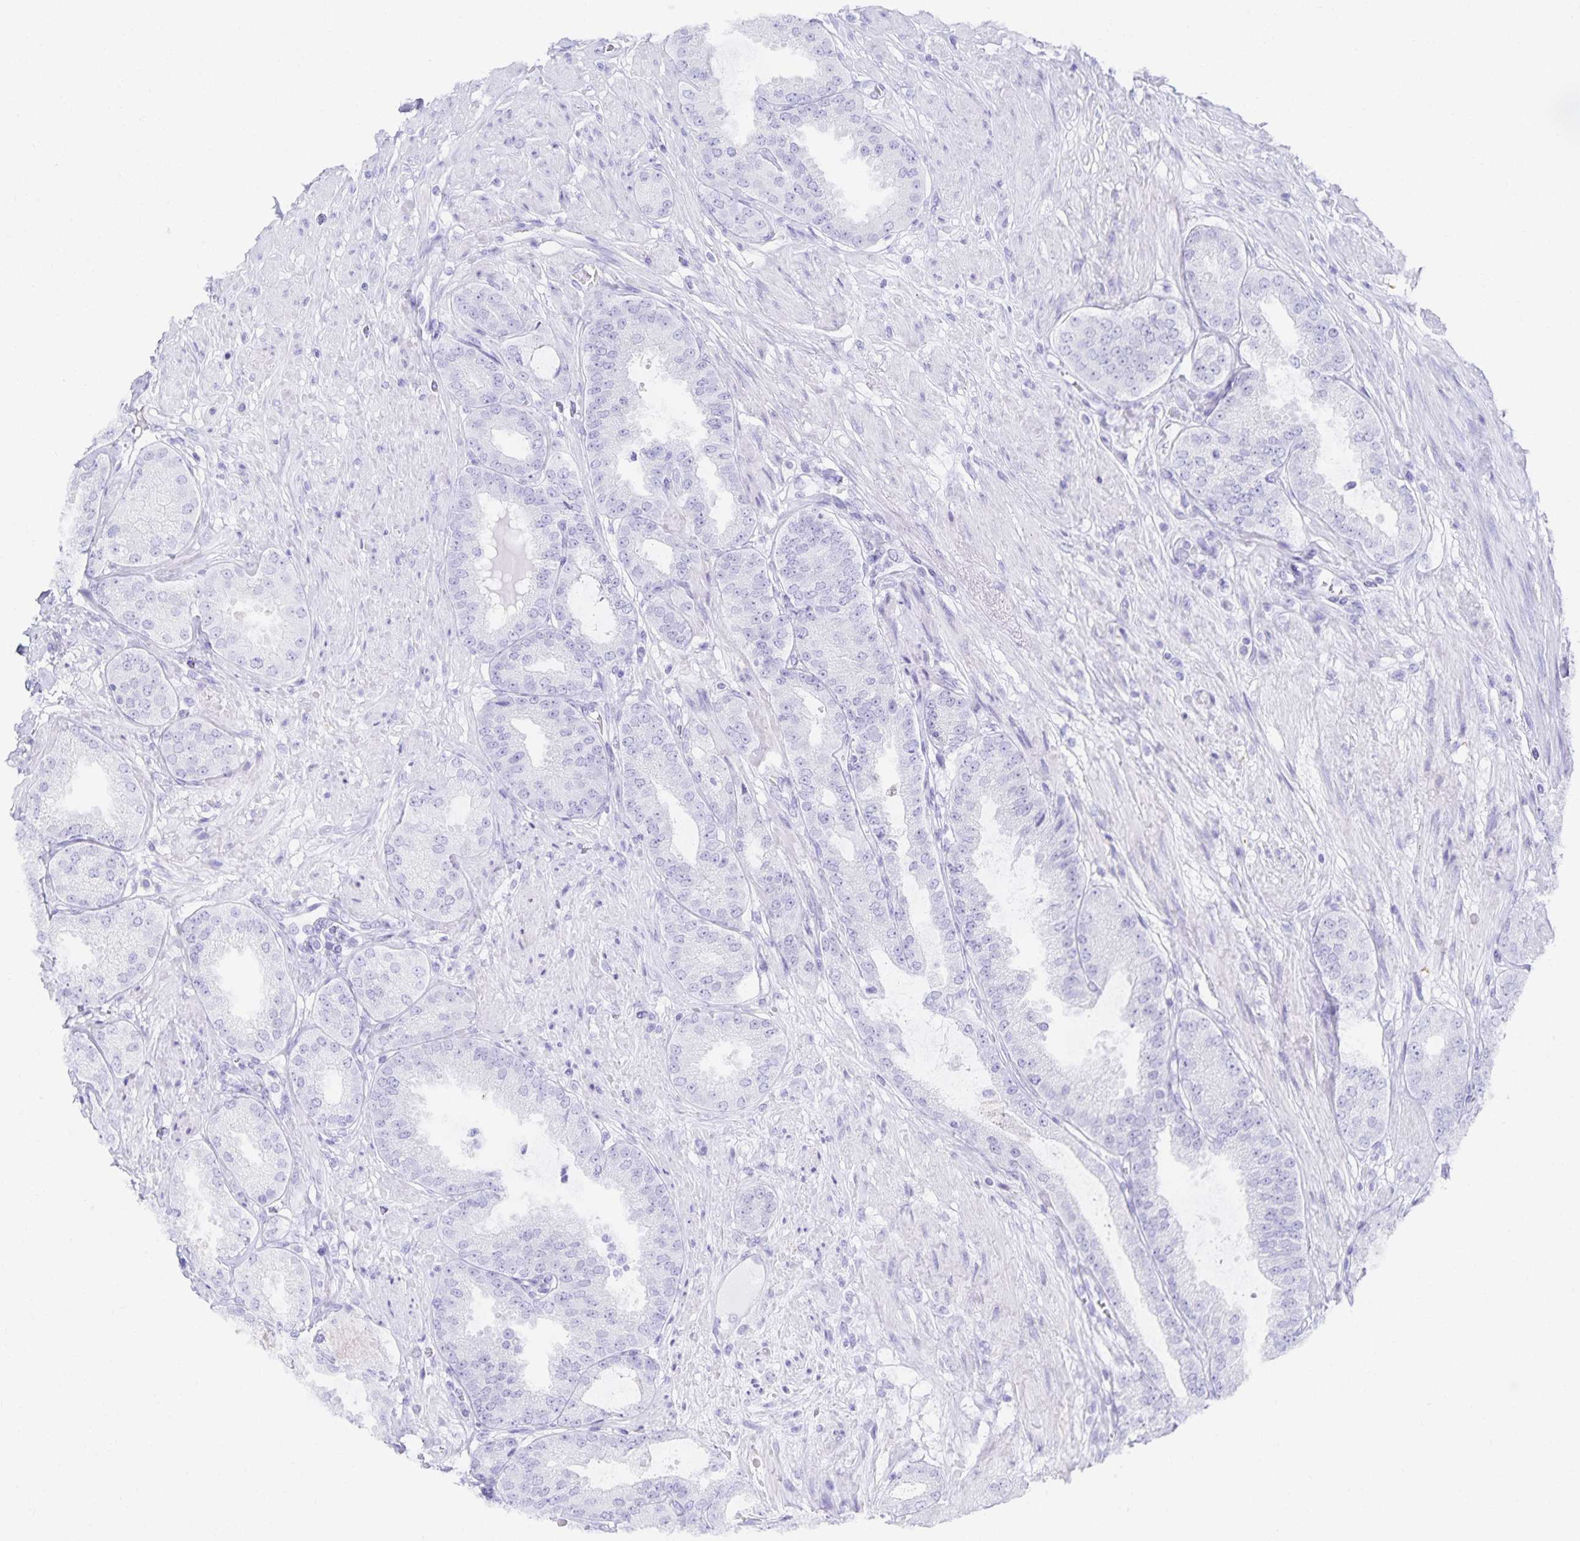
{"staining": {"intensity": "negative", "quantity": "none", "location": "none"}, "tissue": "prostate cancer", "cell_type": "Tumor cells", "image_type": "cancer", "snomed": [{"axis": "morphology", "description": "Adenocarcinoma, High grade"}, {"axis": "topography", "description": "Prostate"}], "caption": "DAB (3,3'-diaminobenzidine) immunohistochemical staining of prostate cancer (high-grade adenocarcinoma) shows no significant staining in tumor cells. (DAB immunohistochemistry, high magnification).", "gene": "SNTN", "patient": {"sex": "male", "age": 71}}